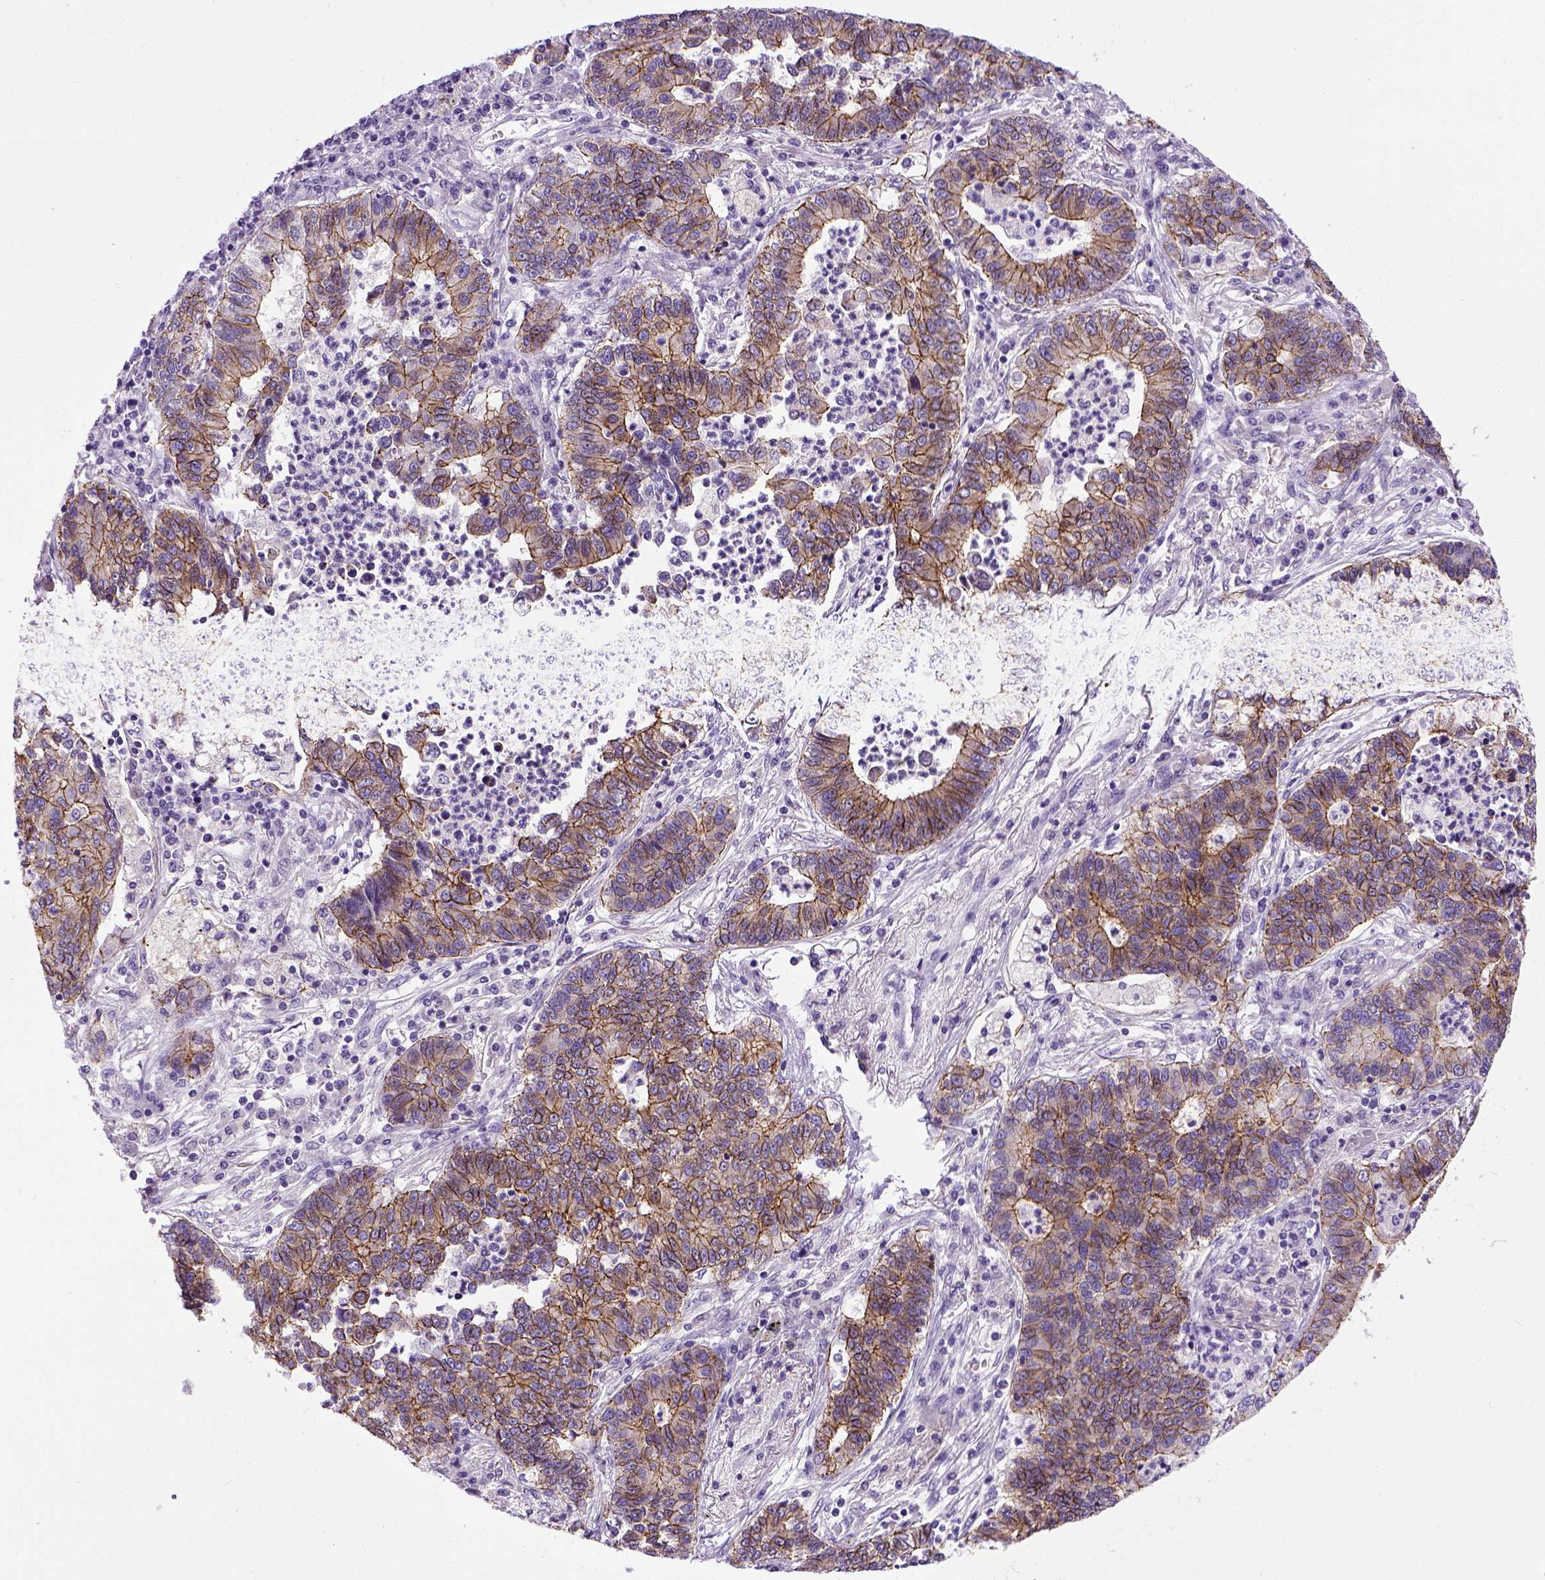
{"staining": {"intensity": "moderate", "quantity": ">75%", "location": "cytoplasmic/membranous"}, "tissue": "lung cancer", "cell_type": "Tumor cells", "image_type": "cancer", "snomed": [{"axis": "morphology", "description": "Adenocarcinoma, NOS"}, {"axis": "topography", "description": "Lung"}], "caption": "Immunohistochemistry histopathology image of lung cancer (adenocarcinoma) stained for a protein (brown), which displays medium levels of moderate cytoplasmic/membranous expression in approximately >75% of tumor cells.", "gene": "CDH1", "patient": {"sex": "female", "age": 57}}